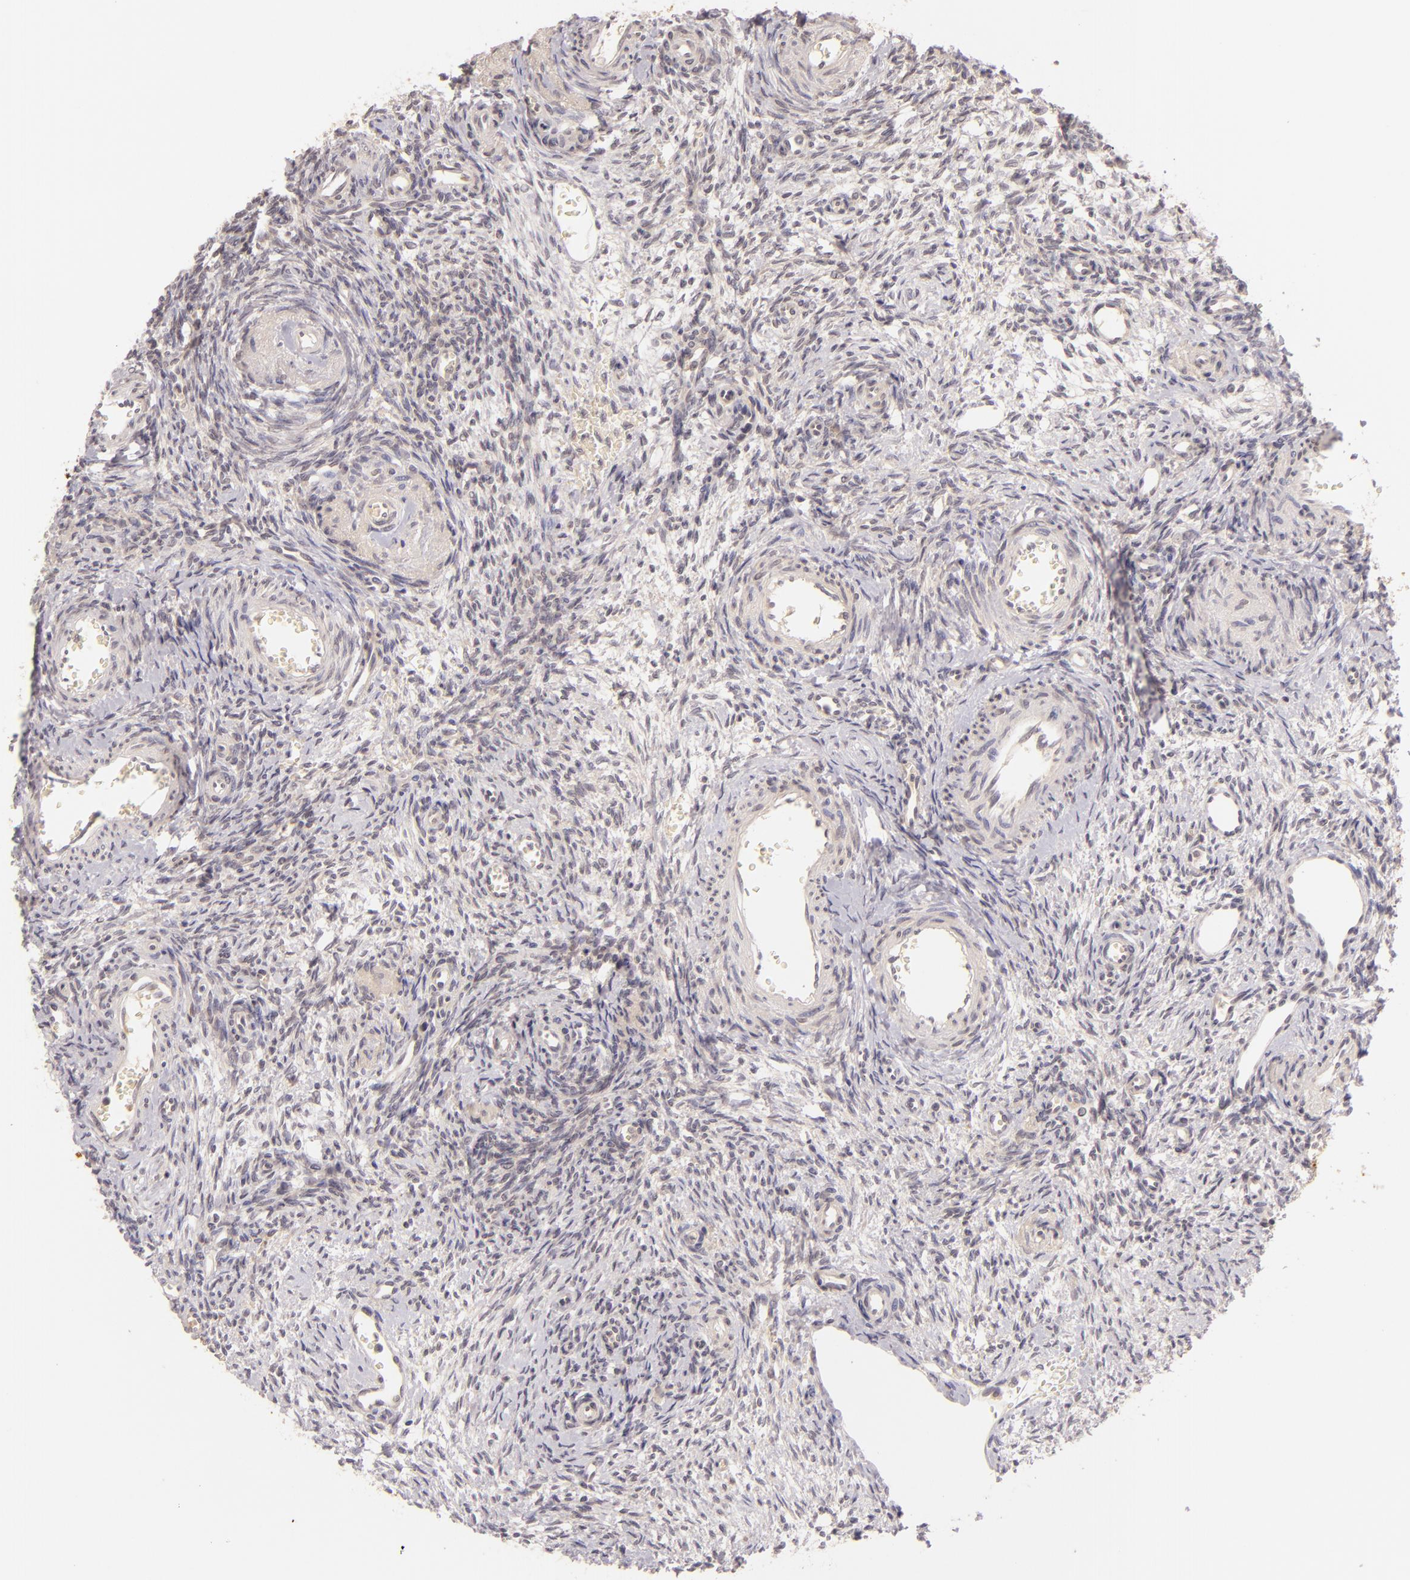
{"staining": {"intensity": "moderate", "quantity": ">75%", "location": "cytoplasmic/membranous"}, "tissue": "ovary", "cell_type": "Follicle cells", "image_type": "normal", "snomed": [{"axis": "morphology", "description": "Normal tissue, NOS"}, {"axis": "topography", "description": "Ovary"}], "caption": "Immunohistochemistry photomicrograph of normal ovary: ovary stained using immunohistochemistry (IHC) shows medium levels of moderate protein expression localized specifically in the cytoplasmic/membranous of follicle cells, appearing as a cytoplasmic/membranous brown color.", "gene": "CASP8", "patient": {"sex": "female", "age": 39}}